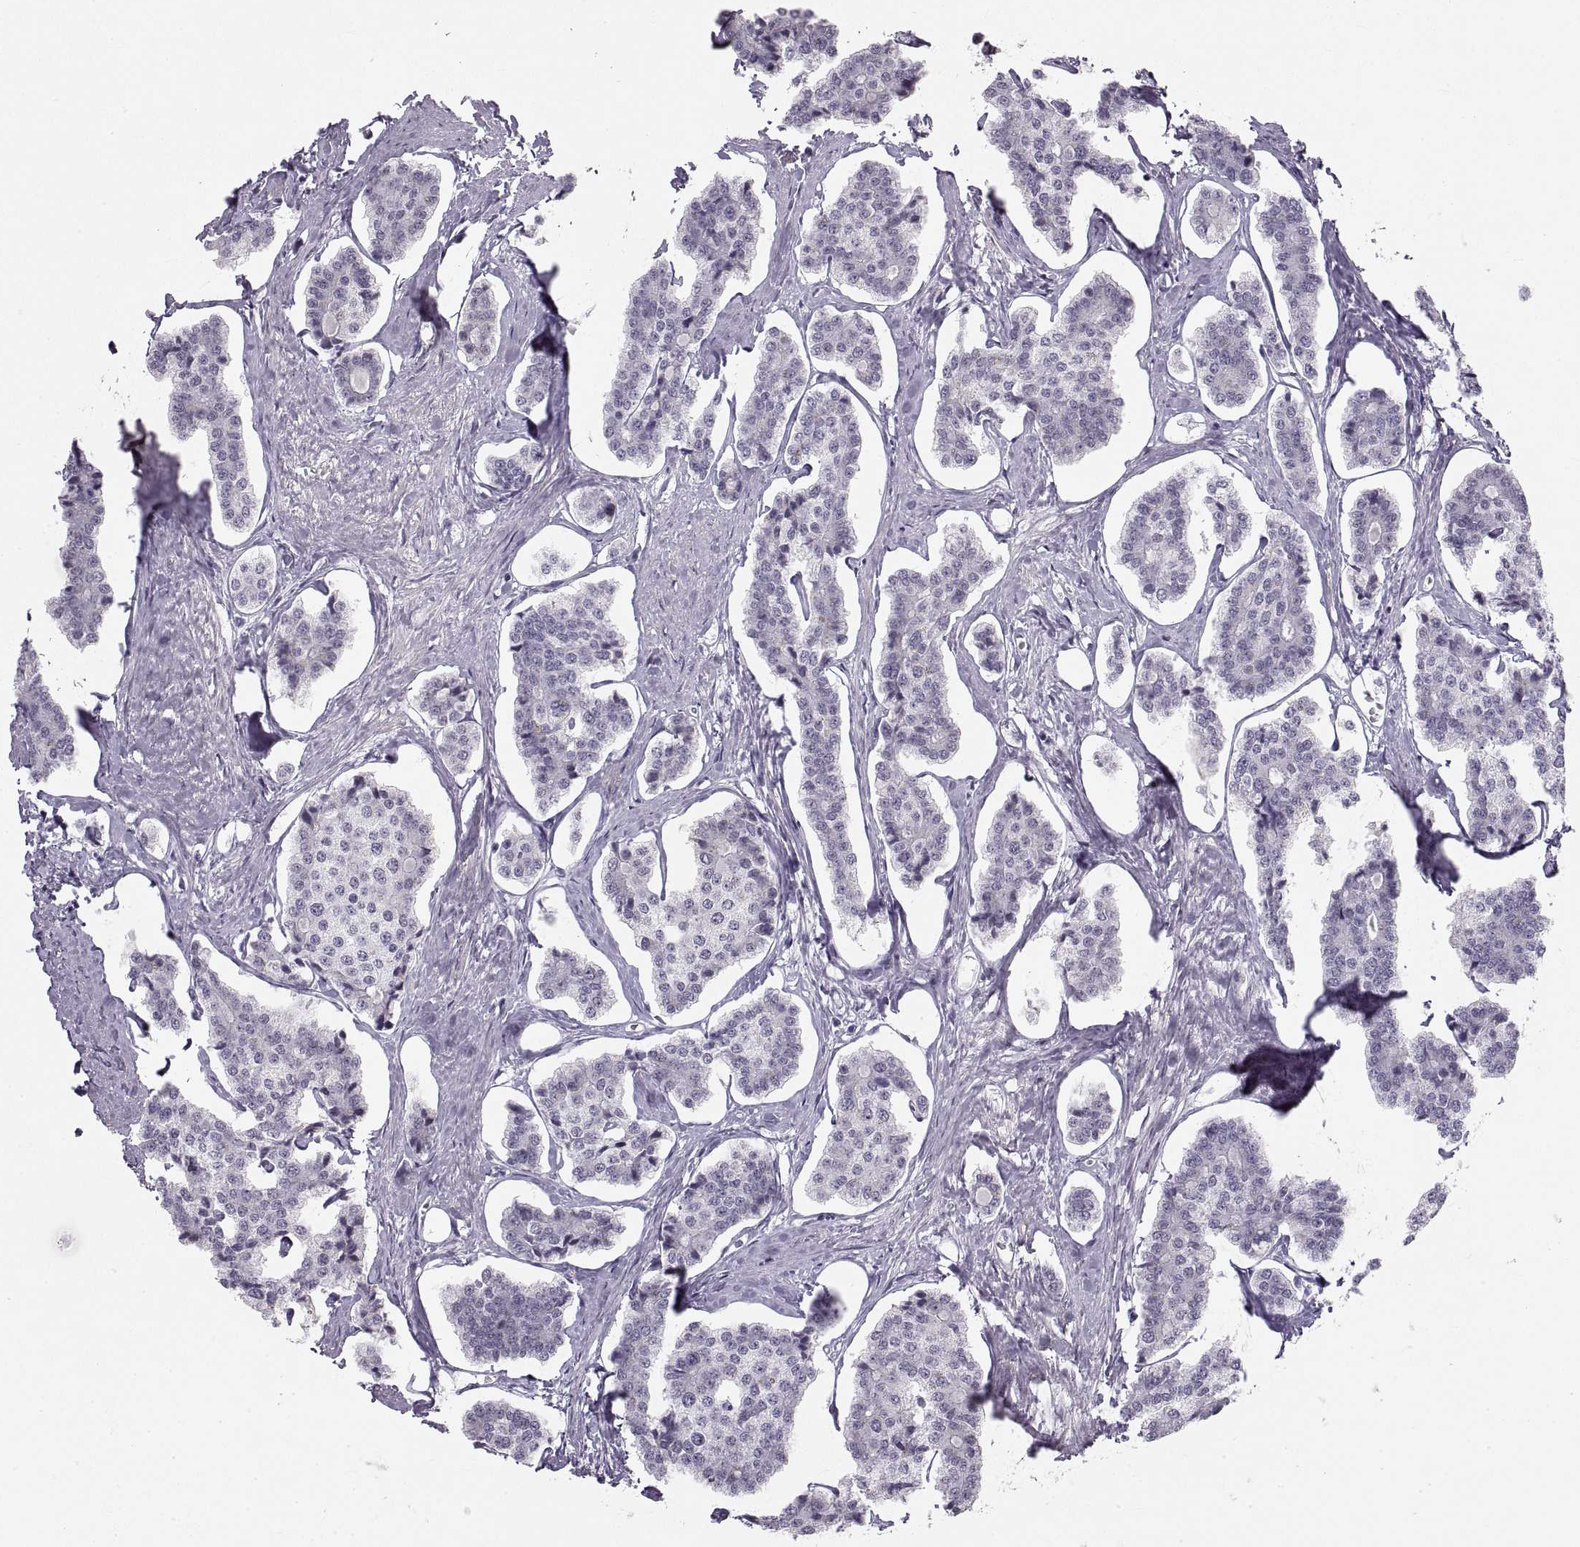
{"staining": {"intensity": "negative", "quantity": "none", "location": "none"}, "tissue": "carcinoid", "cell_type": "Tumor cells", "image_type": "cancer", "snomed": [{"axis": "morphology", "description": "Carcinoid, malignant, NOS"}, {"axis": "topography", "description": "Small intestine"}], "caption": "Tumor cells are negative for brown protein staining in carcinoid (malignant). Nuclei are stained in blue.", "gene": "NANOS3", "patient": {"sex": "female", "age": 65}}